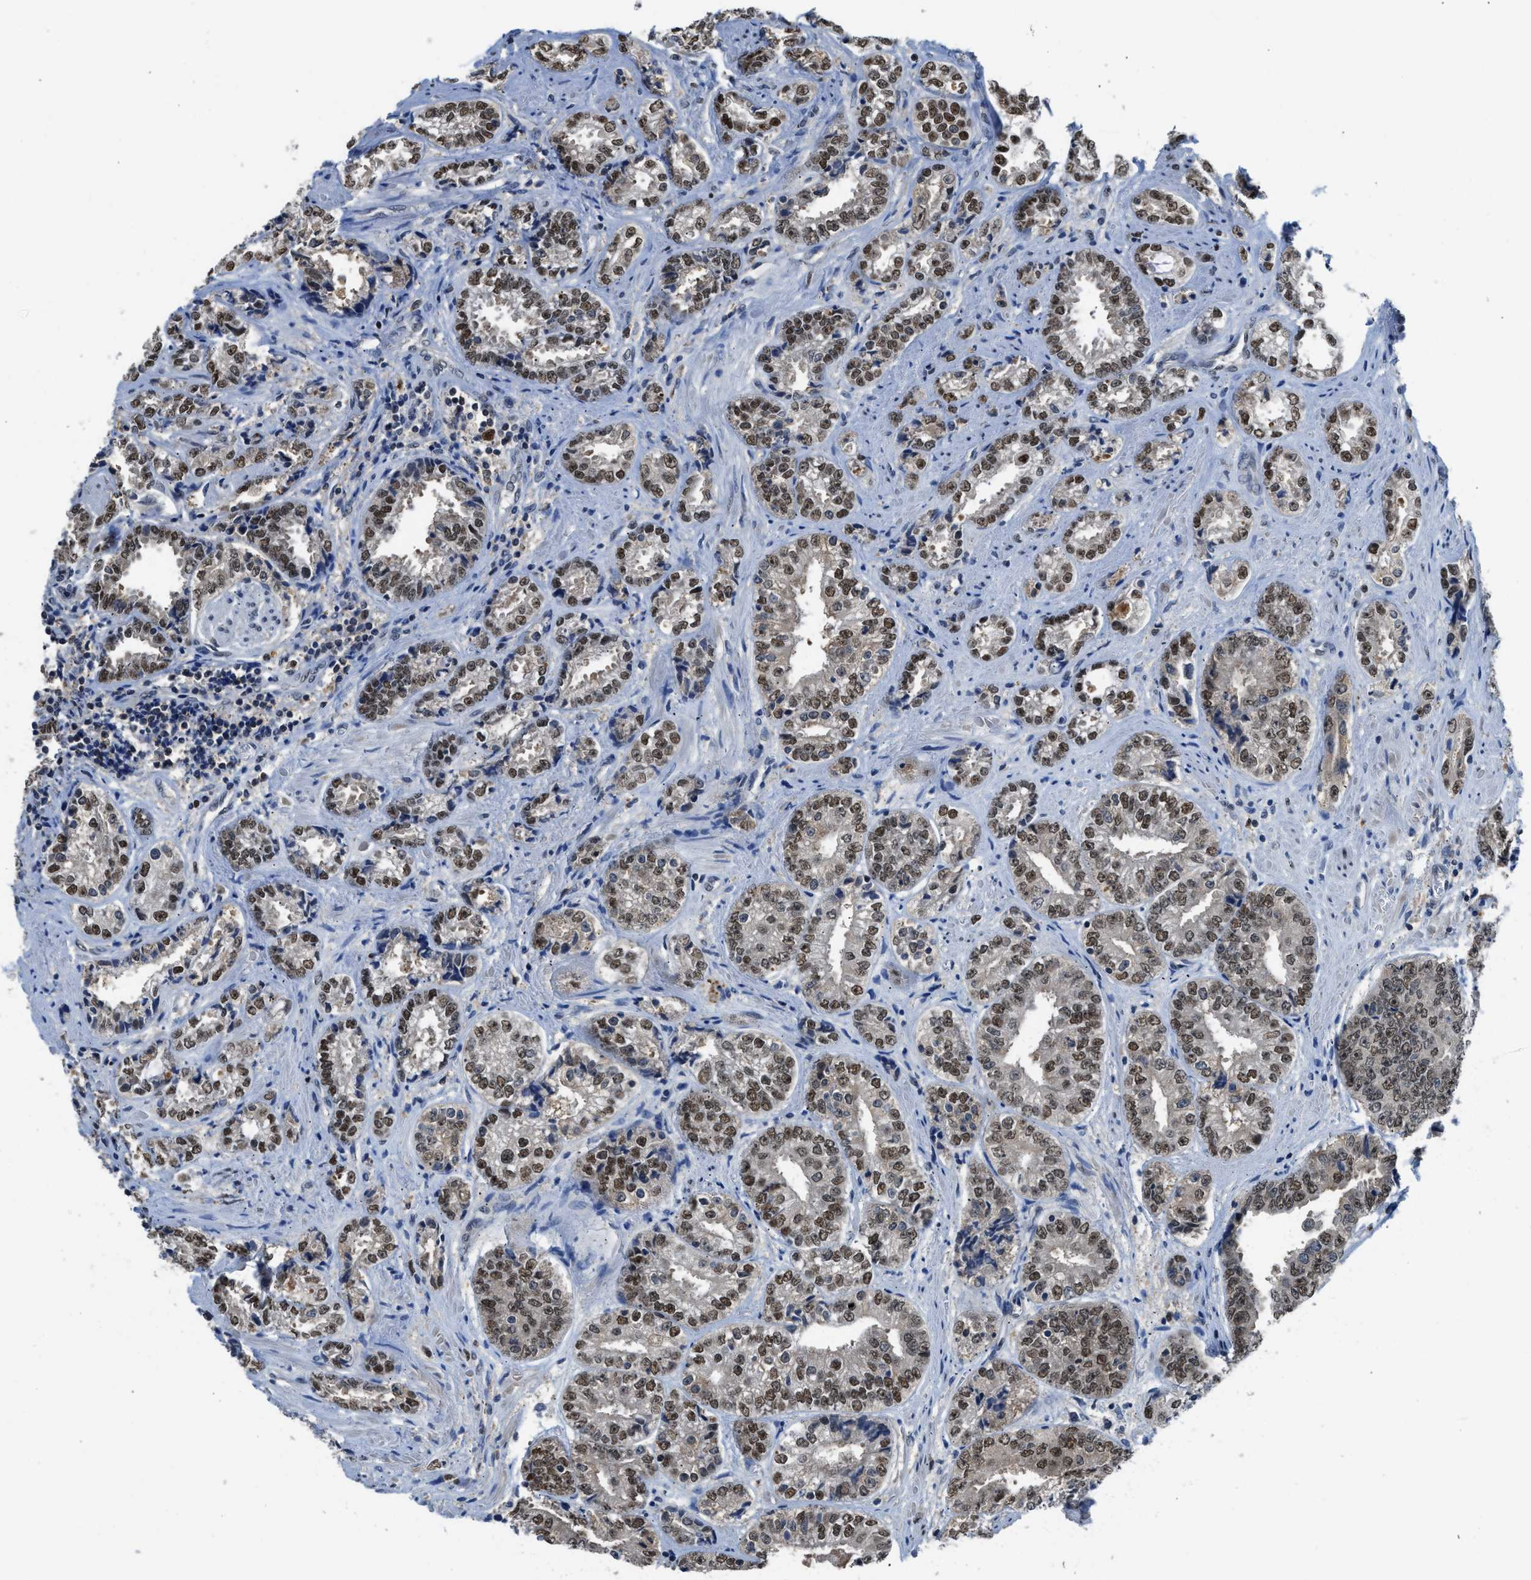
{"staining": {"intensity": "moderate", "quantity": ">75%", "location": "nuclear"}, "tissue": "prostate cancer", "cell_type": "Tumor cells", "image_type": "cancer", "snomed": [{"axis": "morphology", "description": "Adenocarcinoma, High grade"}, {"axis": "topography", "description": "Prostate"}], "caption": "There is medium levels of moderate nuclear expression in tumor cells of prostate cancer, as demonstrated by immunohistochemical staining (brown color).", "gene": "ALX1", "patient": {"sex": "male", "age": 61}}